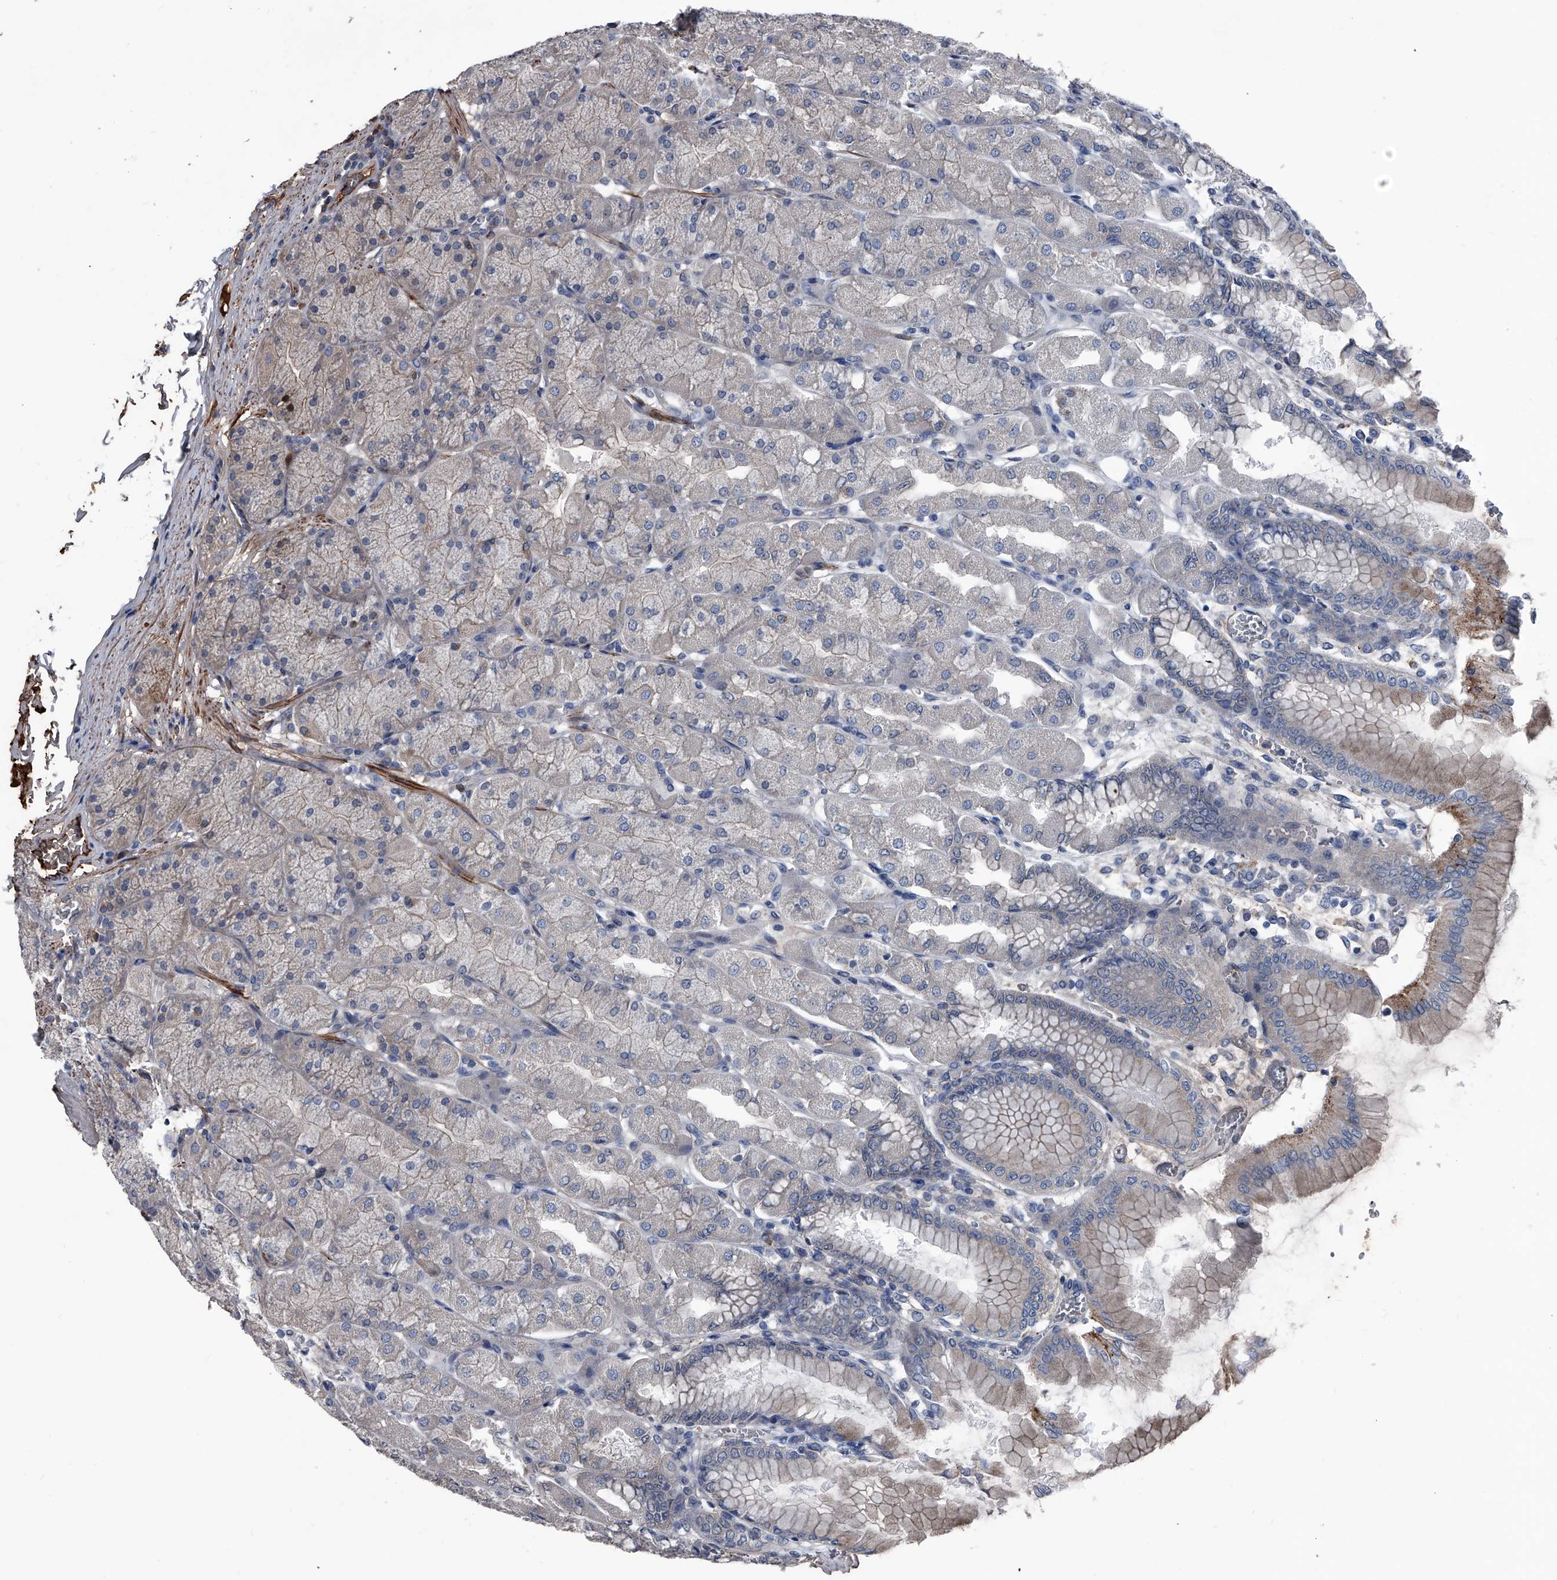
{"staining": {"intensity": "strong", "quantity": "25%-75%", "location": "cytoplasmic/membranous"}, "tissue": "stomach", "cell_type": "Glandular cells", "image_type": "normal", "snomed": [{"axis": "morphology", "description": "Normal tissue, NOS"}, {"axis": "topography", "description": "Stomach, upper"}], "caption": "Stomach stained with DAB (3,3'-diaminobenzidine) immunohistochemistry (IHC) exhibits high levels of strong cytoplasmic/membranous positivity in about 25%-75% of glandular cells. Nuclei are stained in blue.", "gene": "KIF13A", "patient": {"sex": "female", "age": 56}}